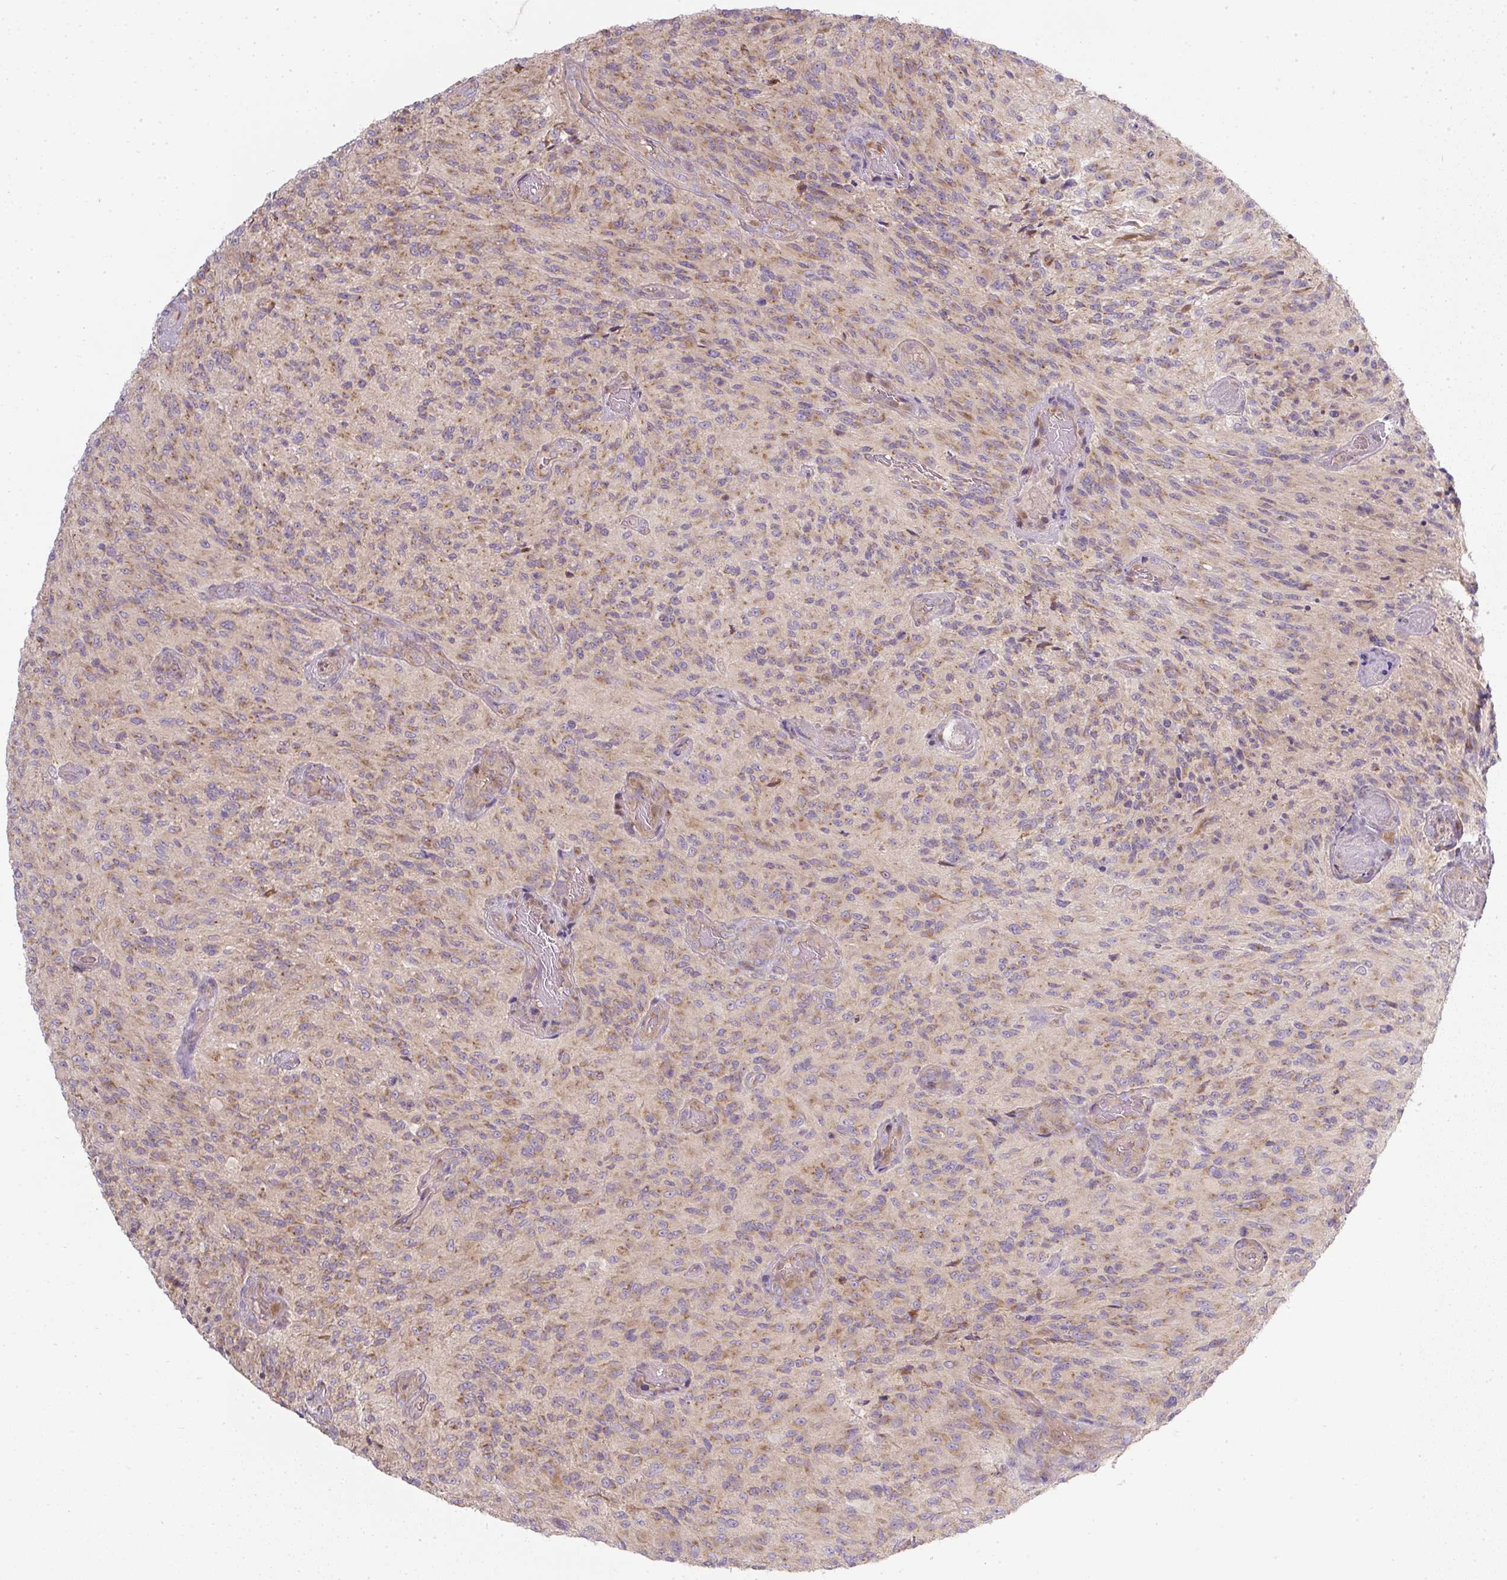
{"staining": {"intensity": "weak", "quantity": "25%-75%", "location": "cytoplasmic/membranous"}, "tissue": "glioma", "cell_type": "Tumor cells", "image_type": "cancer", "snomed": [{"axis": "morphology", "description": "Normal tissue, NOS"}, {"axis": "morphology", "description": "Glioma, malignant, High grade"}, {"axis": "topography", "description": "Cerebral cortex"}], "caption": "A brown stain highlights weak cytoplasmic/membranous positivity of a protein in human high-grade glioma (malignant) tumor cells. (Stains: DAB in brown, nuclei in blue, Microscopy: brightfield microscopy at high magnification).", "gene": "MLX", "patient": {"sex": "male", "age": 56}}